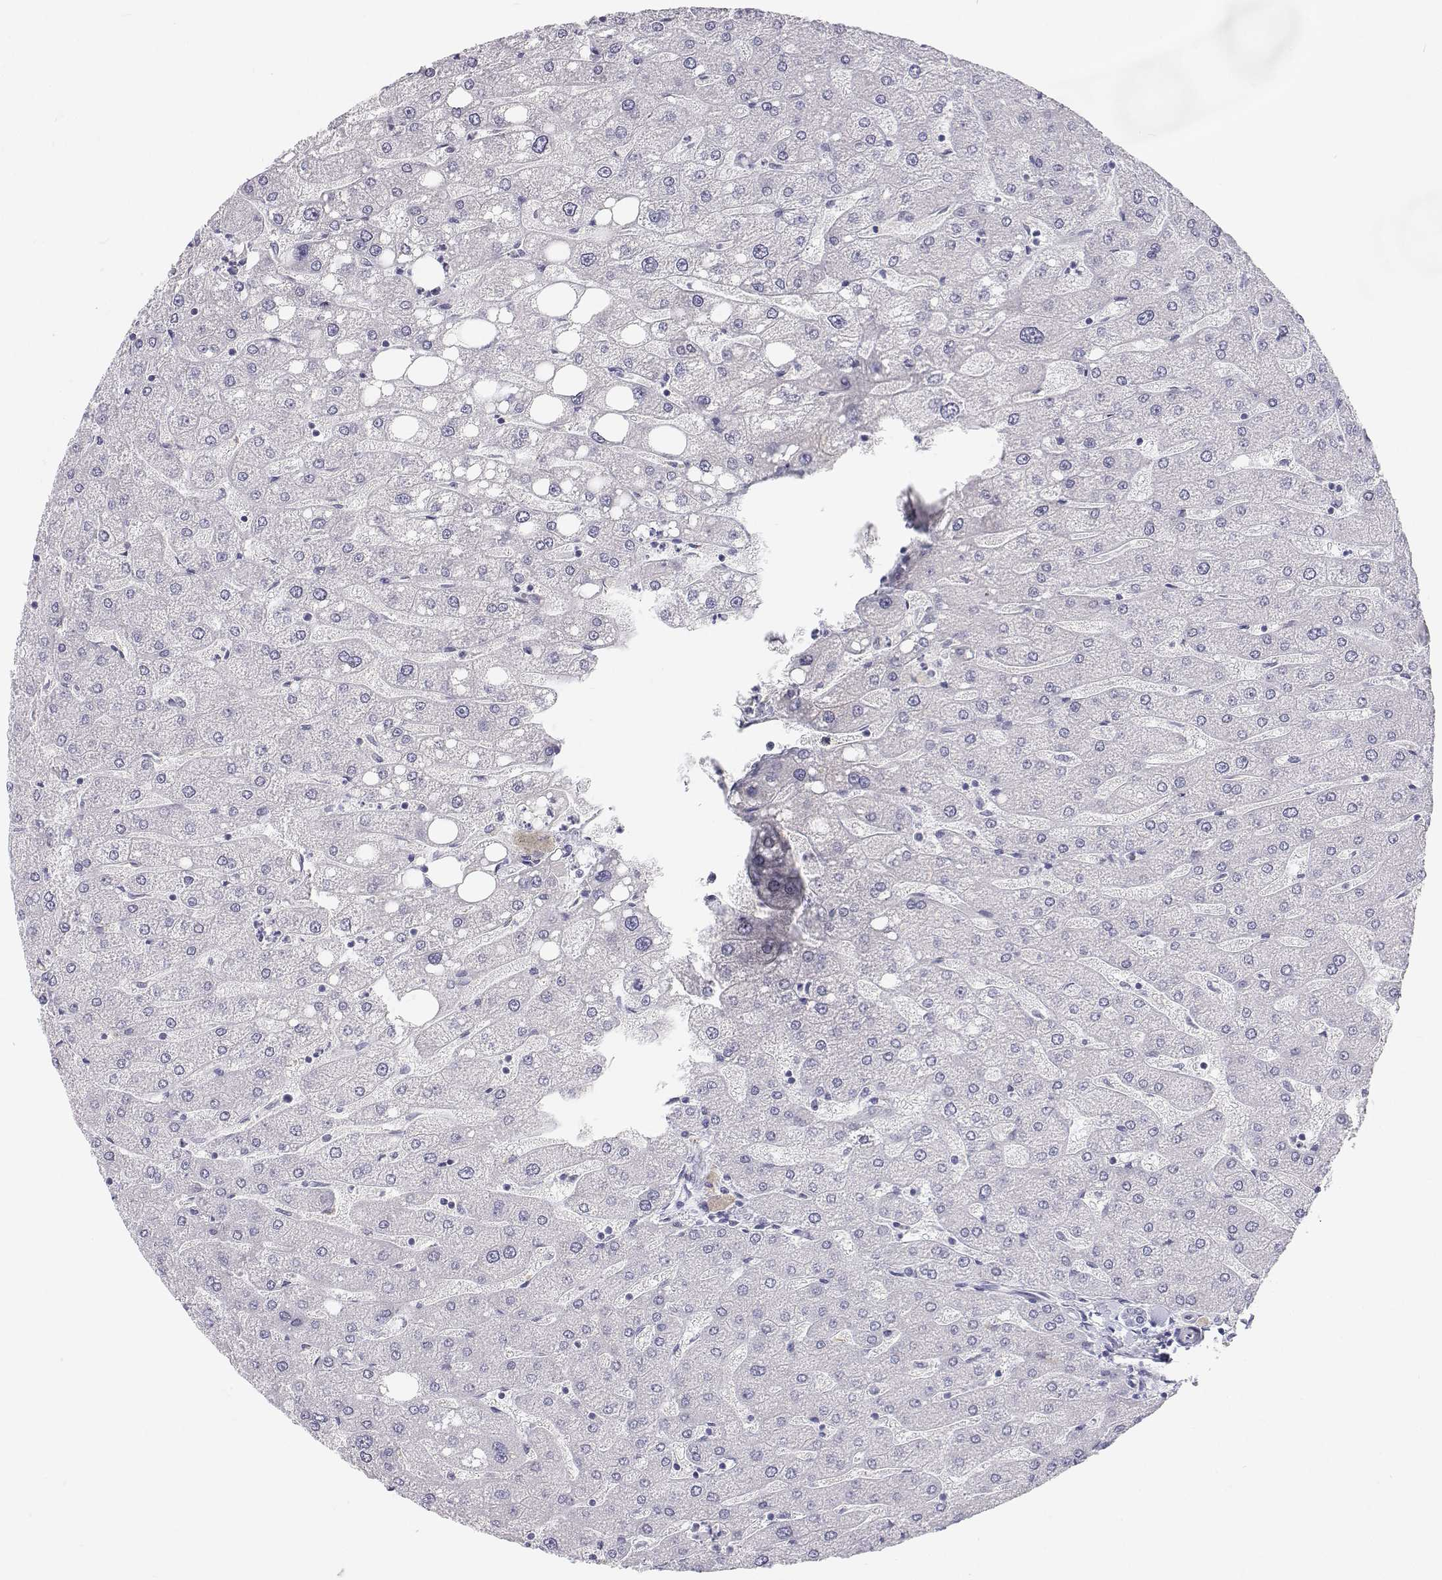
{"staining": {"intensity": "negative", "quantity": "none", "location": "none"}, "tissue": "liver", "cell_type": "Cholangiocytes", "image_type": "normal", "snomed": [{"axis": "morphology", "description": "Normal tissue, NOS"}, {"axis": "topography", "description": "Liver"}], "caption": "DAB immunohistochemical staining of benign liver demonstrates no significant positivity in cholangiocytes.", "gene": "TTN", "patient": {"sex": "male", "age": 67}}